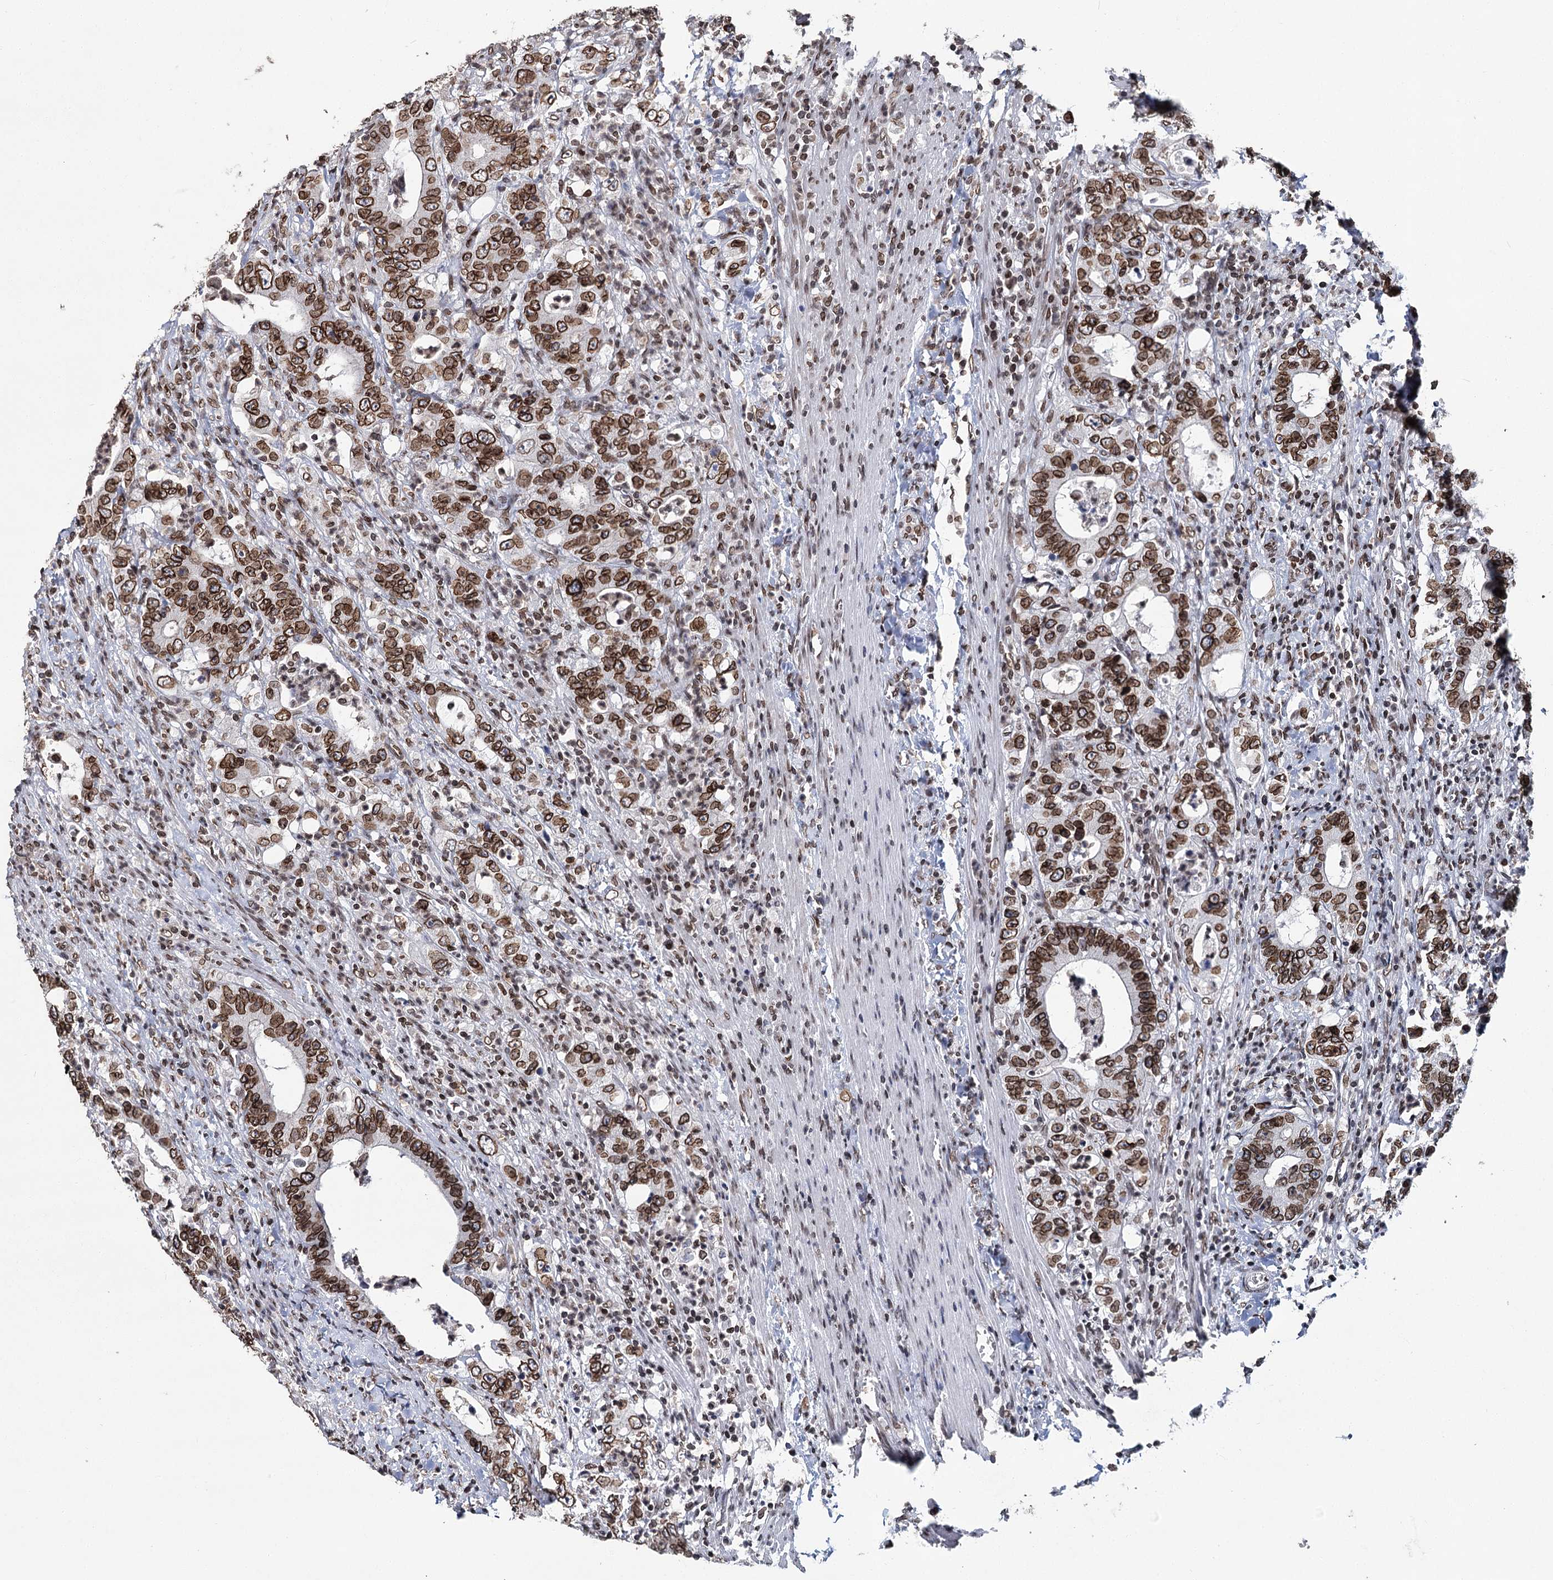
{"staining": {"intensity": "strong", "quantity": ">75%", "location": "cytoplasmic/membranous,nuclear"}, "tissue": "colorectal cancer", "cell_type": "Tumor cells", "image_type": "cancer", "snomed": [{"axis": "morphology", "description": "Adenocarcinoma, NOS"}, {"axis": "topography", "description": "Colon"}], "caption": "High-magnification brightfield microscopy of colorectal adenocarcinoma stained with DAB (3,3'-diaminobenzidine) (brown) and counterstained with hematoxylin (blue). tumor cells exhibit strong cytoplasmic/membranous and nuclear staining is present in about>75% of cells.", "gene": "KIAA0930", "patient": {"sex": "female", "age": 75}}